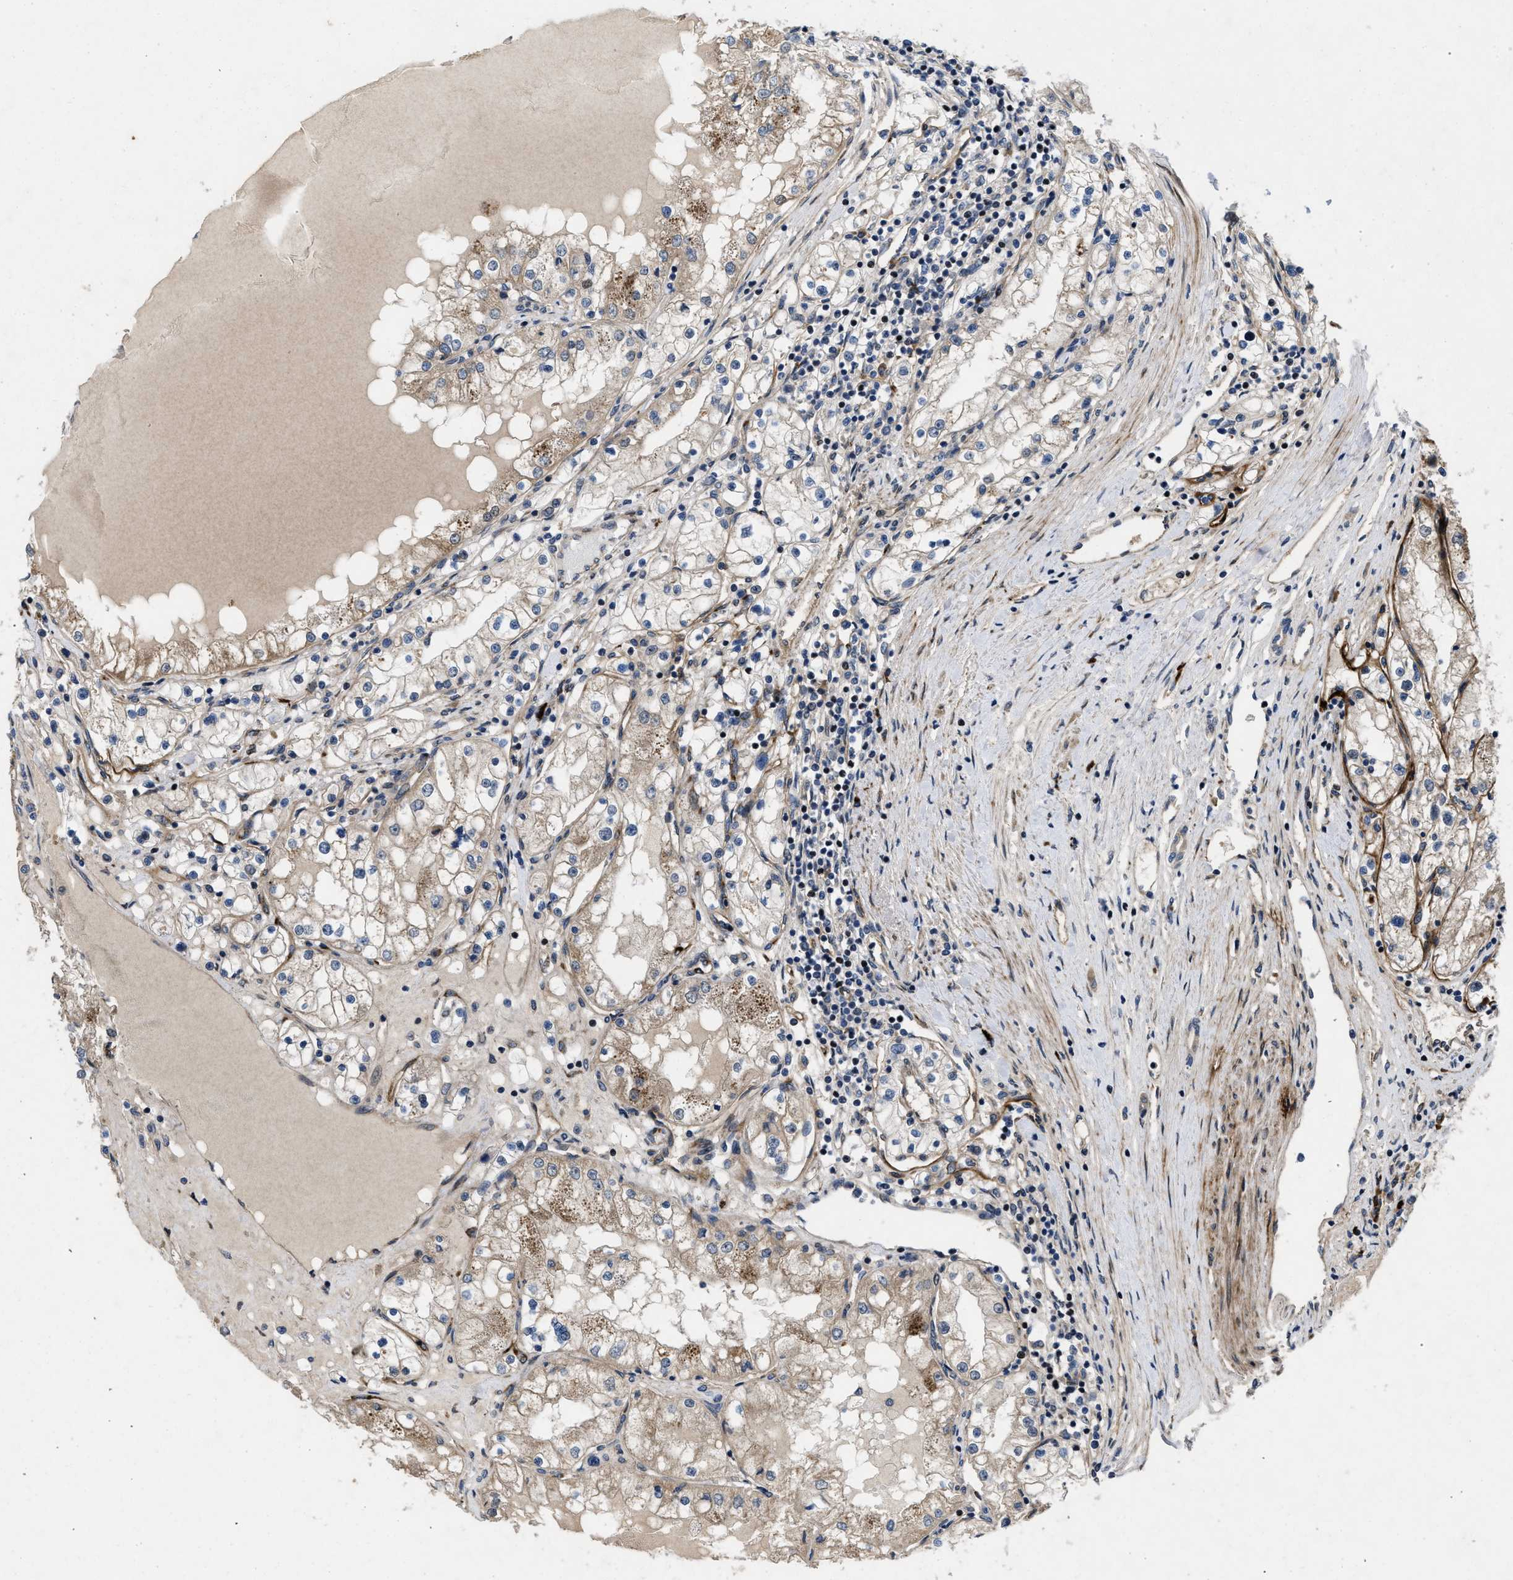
{"staining": {"intensity": "moderate", "quantity": "<25%", "location": "cytoplasmic/membranous"}, "tissue": "renal cancer", "cell_type": "Tumor cells", "image_type": "cancer", "snomed": [{"axis": "morphology", "description": "Adenocarcinoma, NOS"}, {"axis": "topography", "description": "Kidney"}], "caption": "Immunohistochemical staining of renal cancer (adenocarcinoma) shows moderate cytoplasmic/membranous protein expression in approximately <25% of tumor cells. (DAB (3,3'-diaminobenzidine) IHC, brown staining for protein, blue staining for nuclei).", "gene": "HSPA12B", "patient": {"sex": "male", "age": 68}}